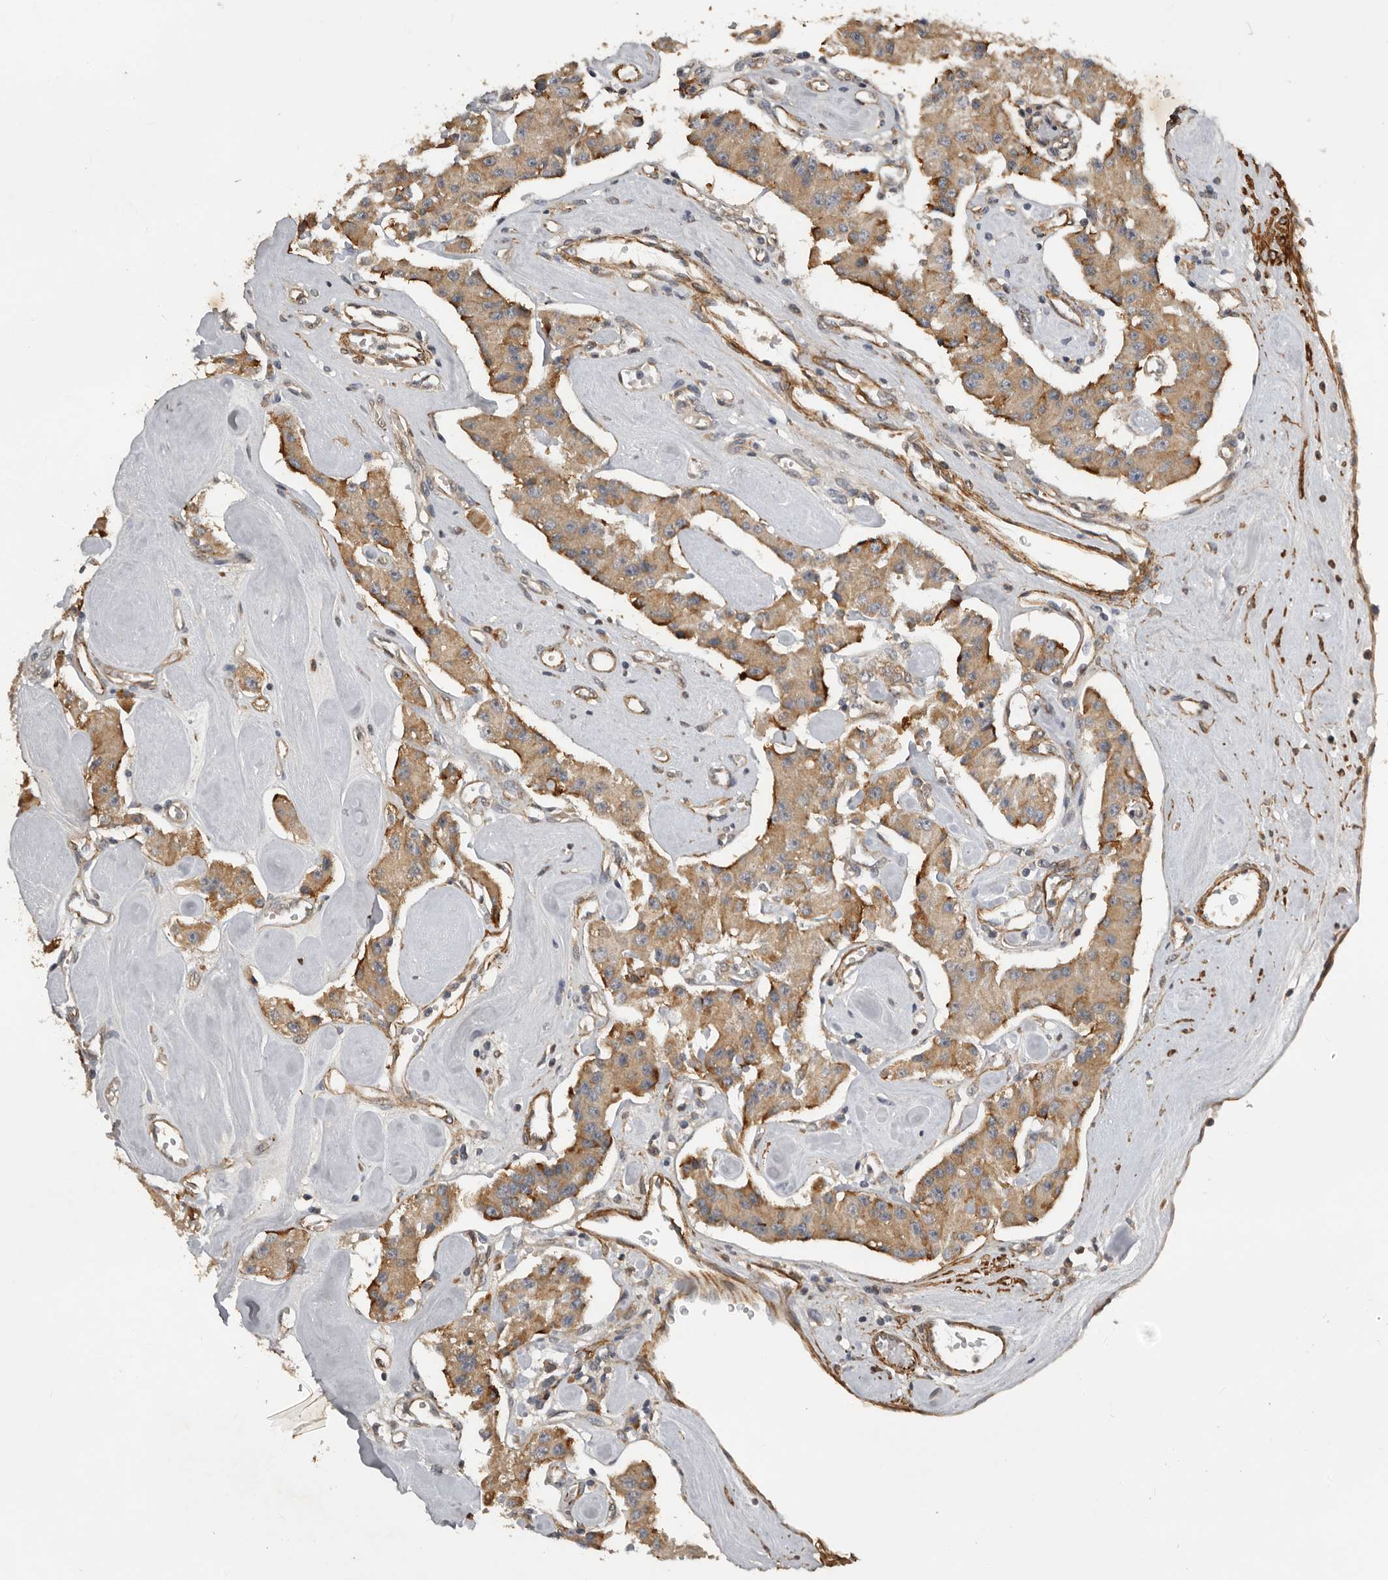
{"staining": {"intensity": "moderate", "quantity": ">75%", "location": "cytoplasmic/membranous"}, "tissue": "carcinoid", "cell_type": "Tumor cells", "image_type": "cancer", "snomed": [{"axis": "morphology", "description": "Carcinoid, malignant, NOS"}, {"axis": "topography", "description": "Pancreas"}], "caption": "Immunohistochemistry staining of malignant carcinoid, which demonstrates medium levels of moderate cytoplasmic/membranous positivity in about >75% of tumor cells indicating moderate cytoplasmic/membranous protein expression. The staining was performed using DAB (brown) for protein detection and nuclei were counterstained in hematoxylin (blue).", "gene": "RNF157", "patient": {"sex": "male", "age": 41}}